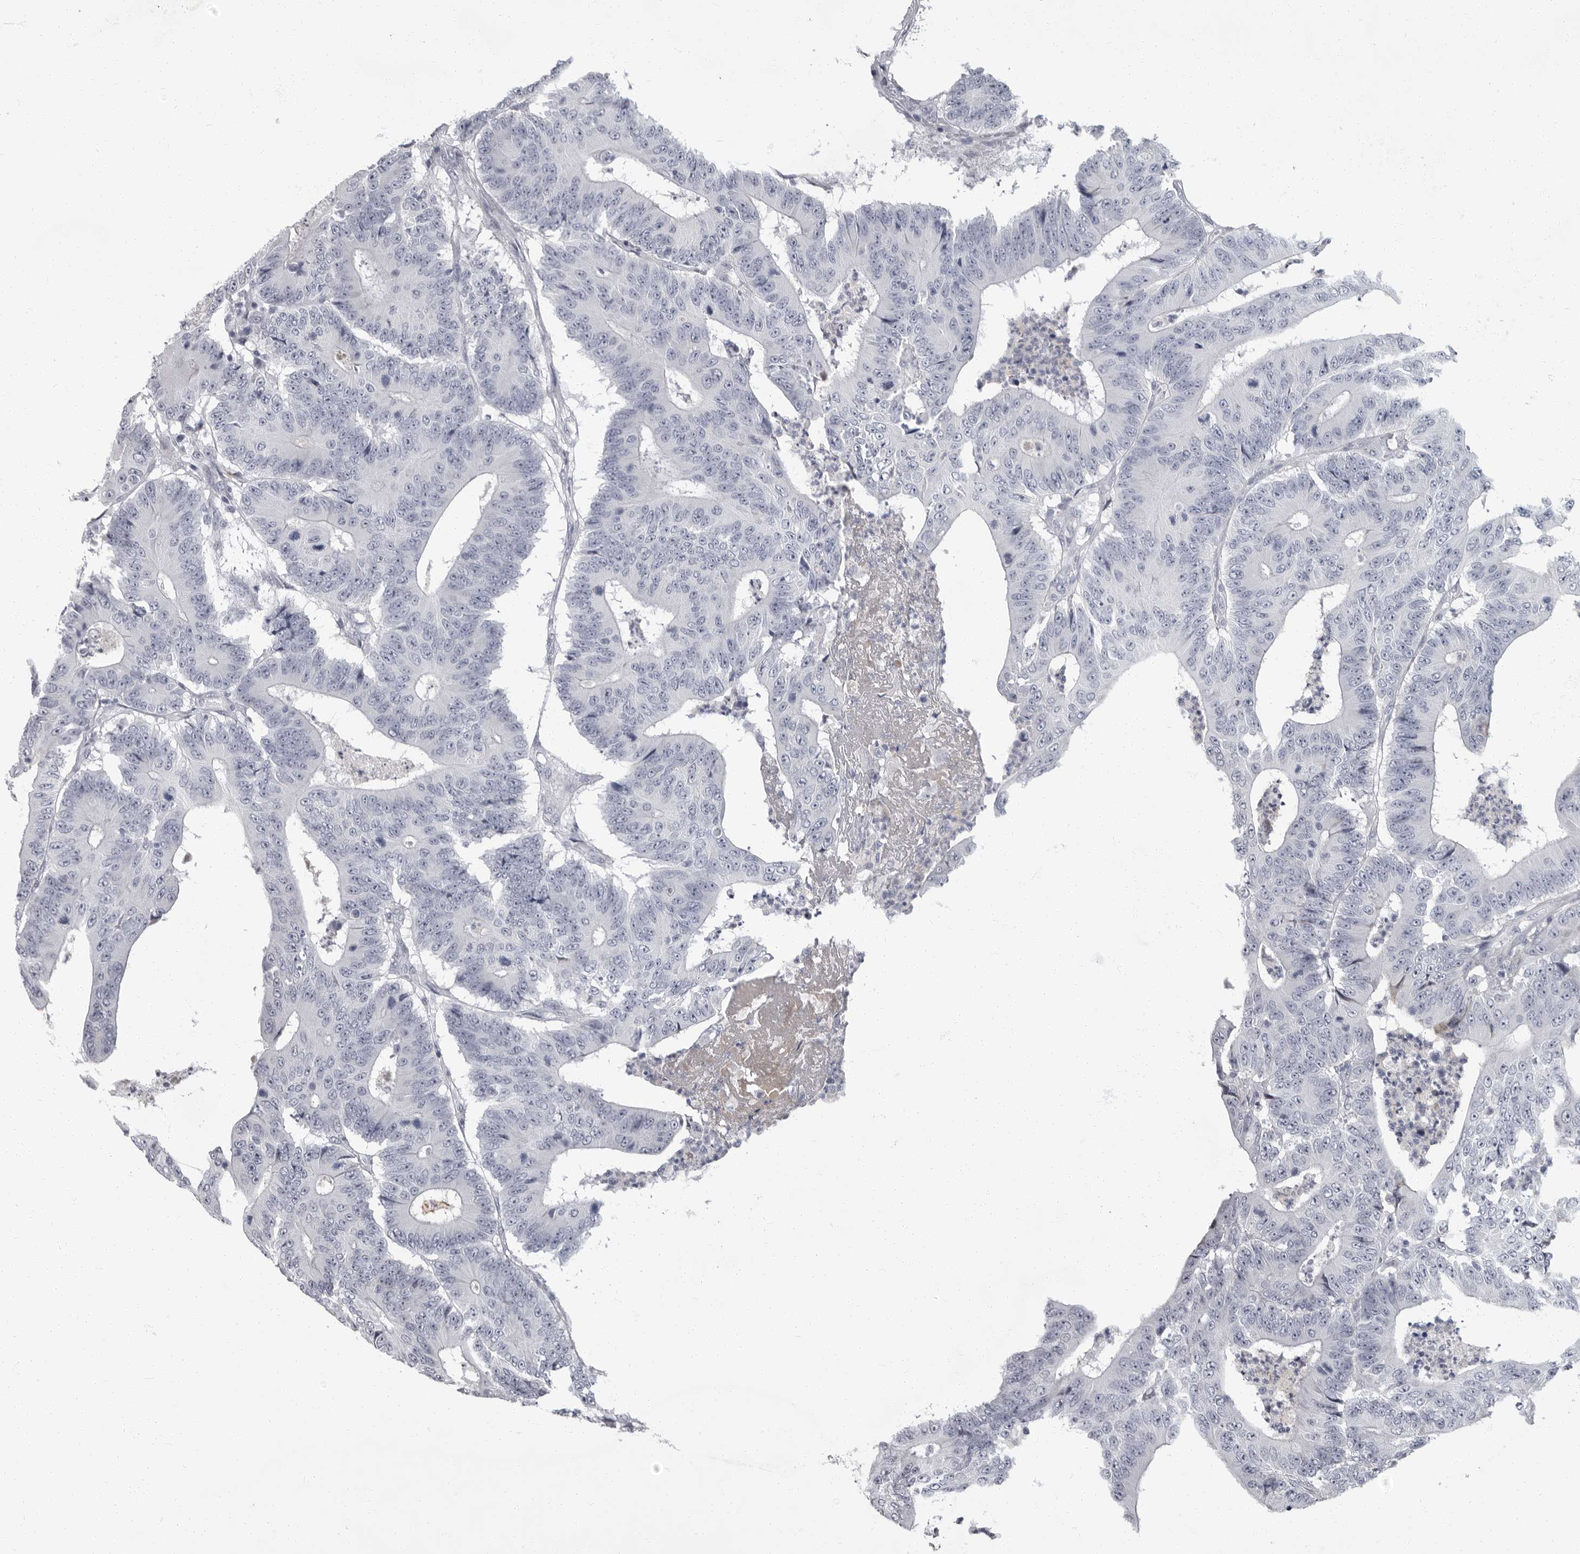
{"staining": {"intensity": "negative", "quantity": "none", "location": "none"}, "tissue": "colorectal cancer", "cell_type": "Tumor cells", "image_type": "cancer", "snomed": [{"axis": "morphology", "description": "Adenocarcinoma, NOS"}, {"axis": "topography", "description": "Colon"}], "caption": "Immunohistochemistry (IHC) photomicrograph of human adenocarcinoma (colorectal) stained for a protein (brown), which reveals no positivity in tumor cells. (IHC, brightfield microscopy, high magnification).", "gene": "SLC25A39", "patient": {"sex": "male", "age": 83}}